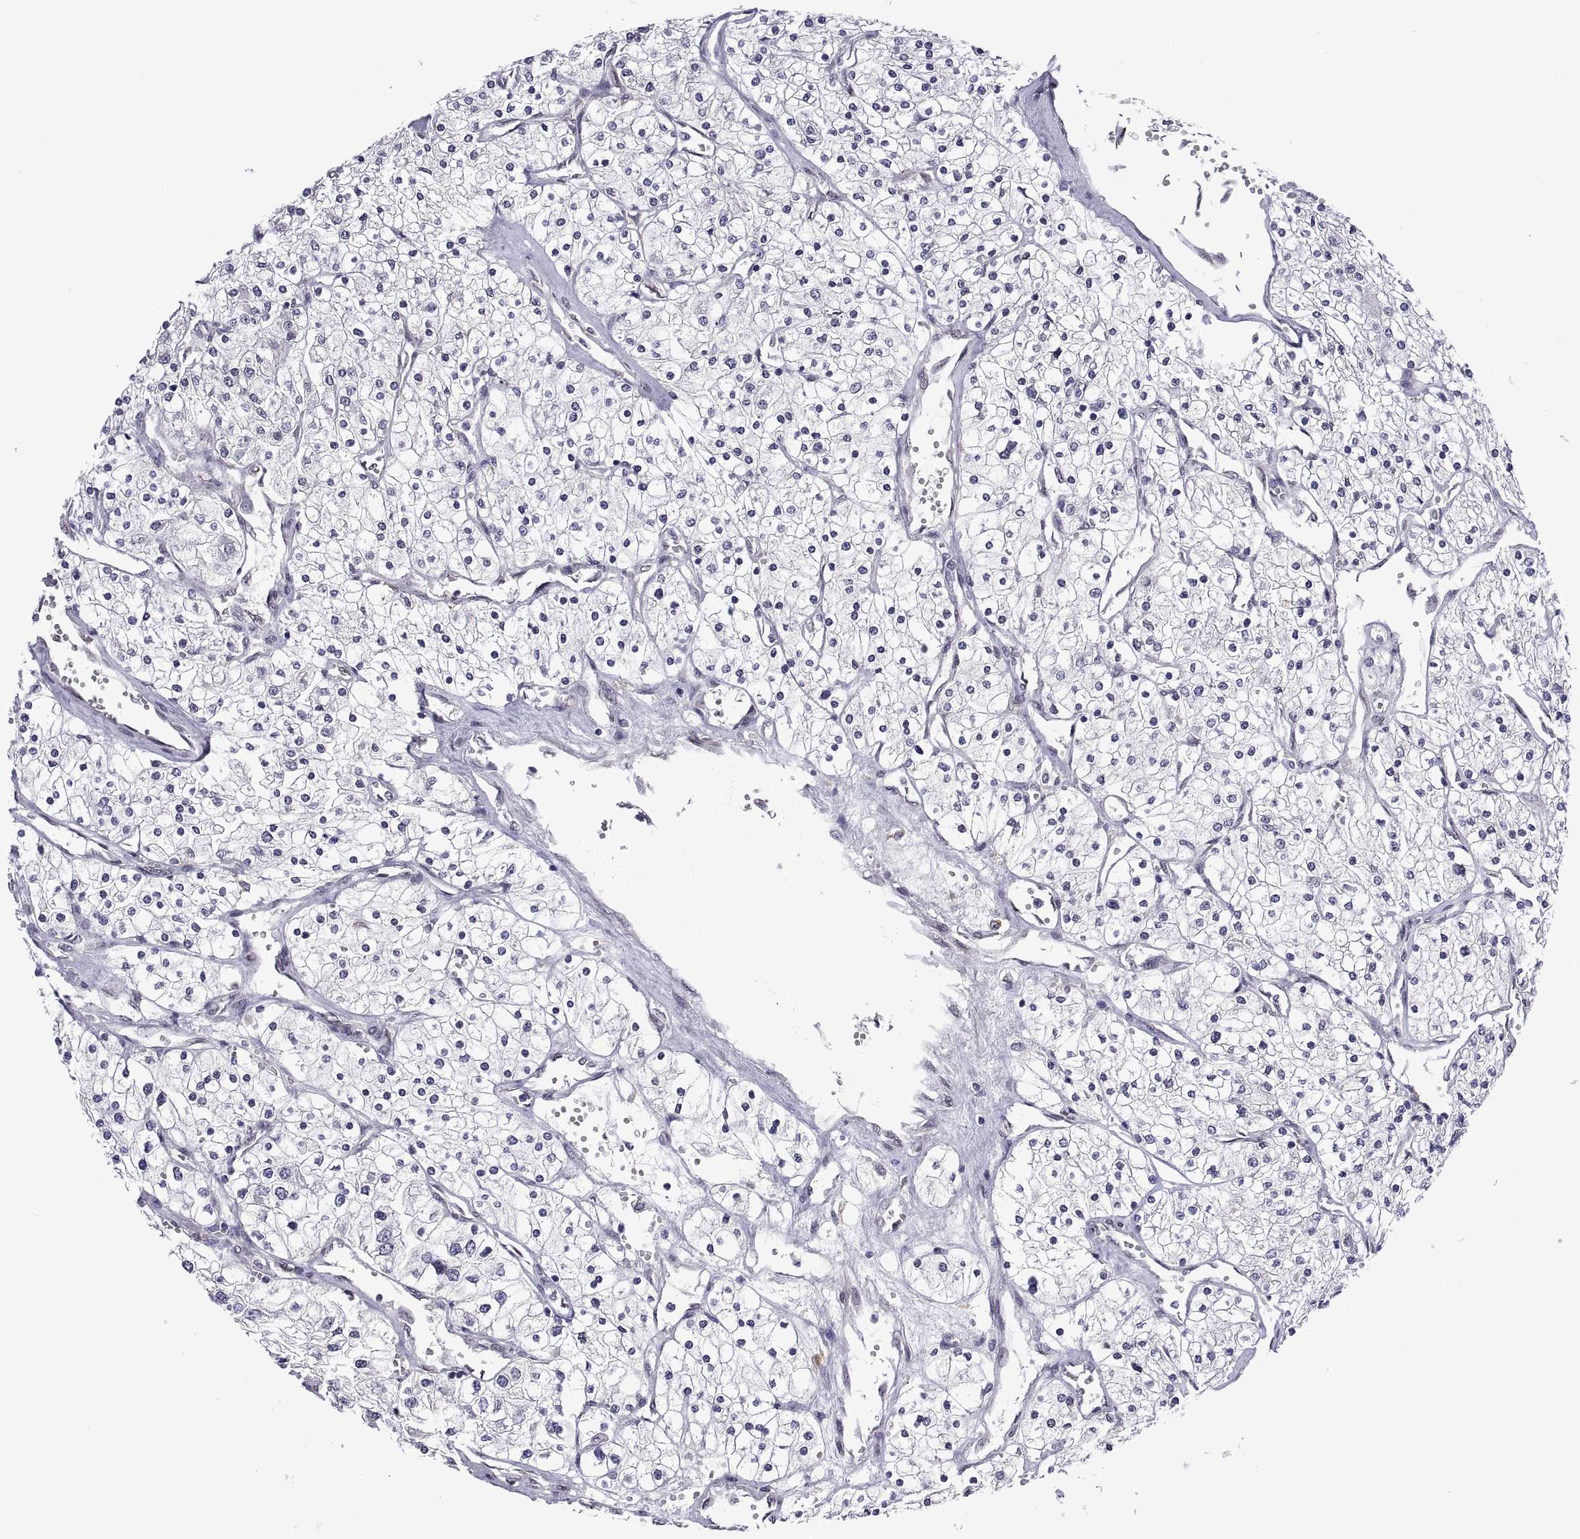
{"staining": {"intensity": "negative", "quantity": "none", "location": "none"}, "tissue": "renal cancer", "cell_type": "Tumor cells", "image_type": "cancer", "snomed": [{"axis": "morphology", "description": "Adenocarcinoma, NOS"}, {"axis": "topography", "description": "Kidney"}], "caption": "Immunohistochemical staining of renal cancer demonstrates no significant staining in tumor cells. (IHC, brightfield microscopy, high magnification).", "gene": "NR4A1", "patient": {"sex": "male", "age": 80}}